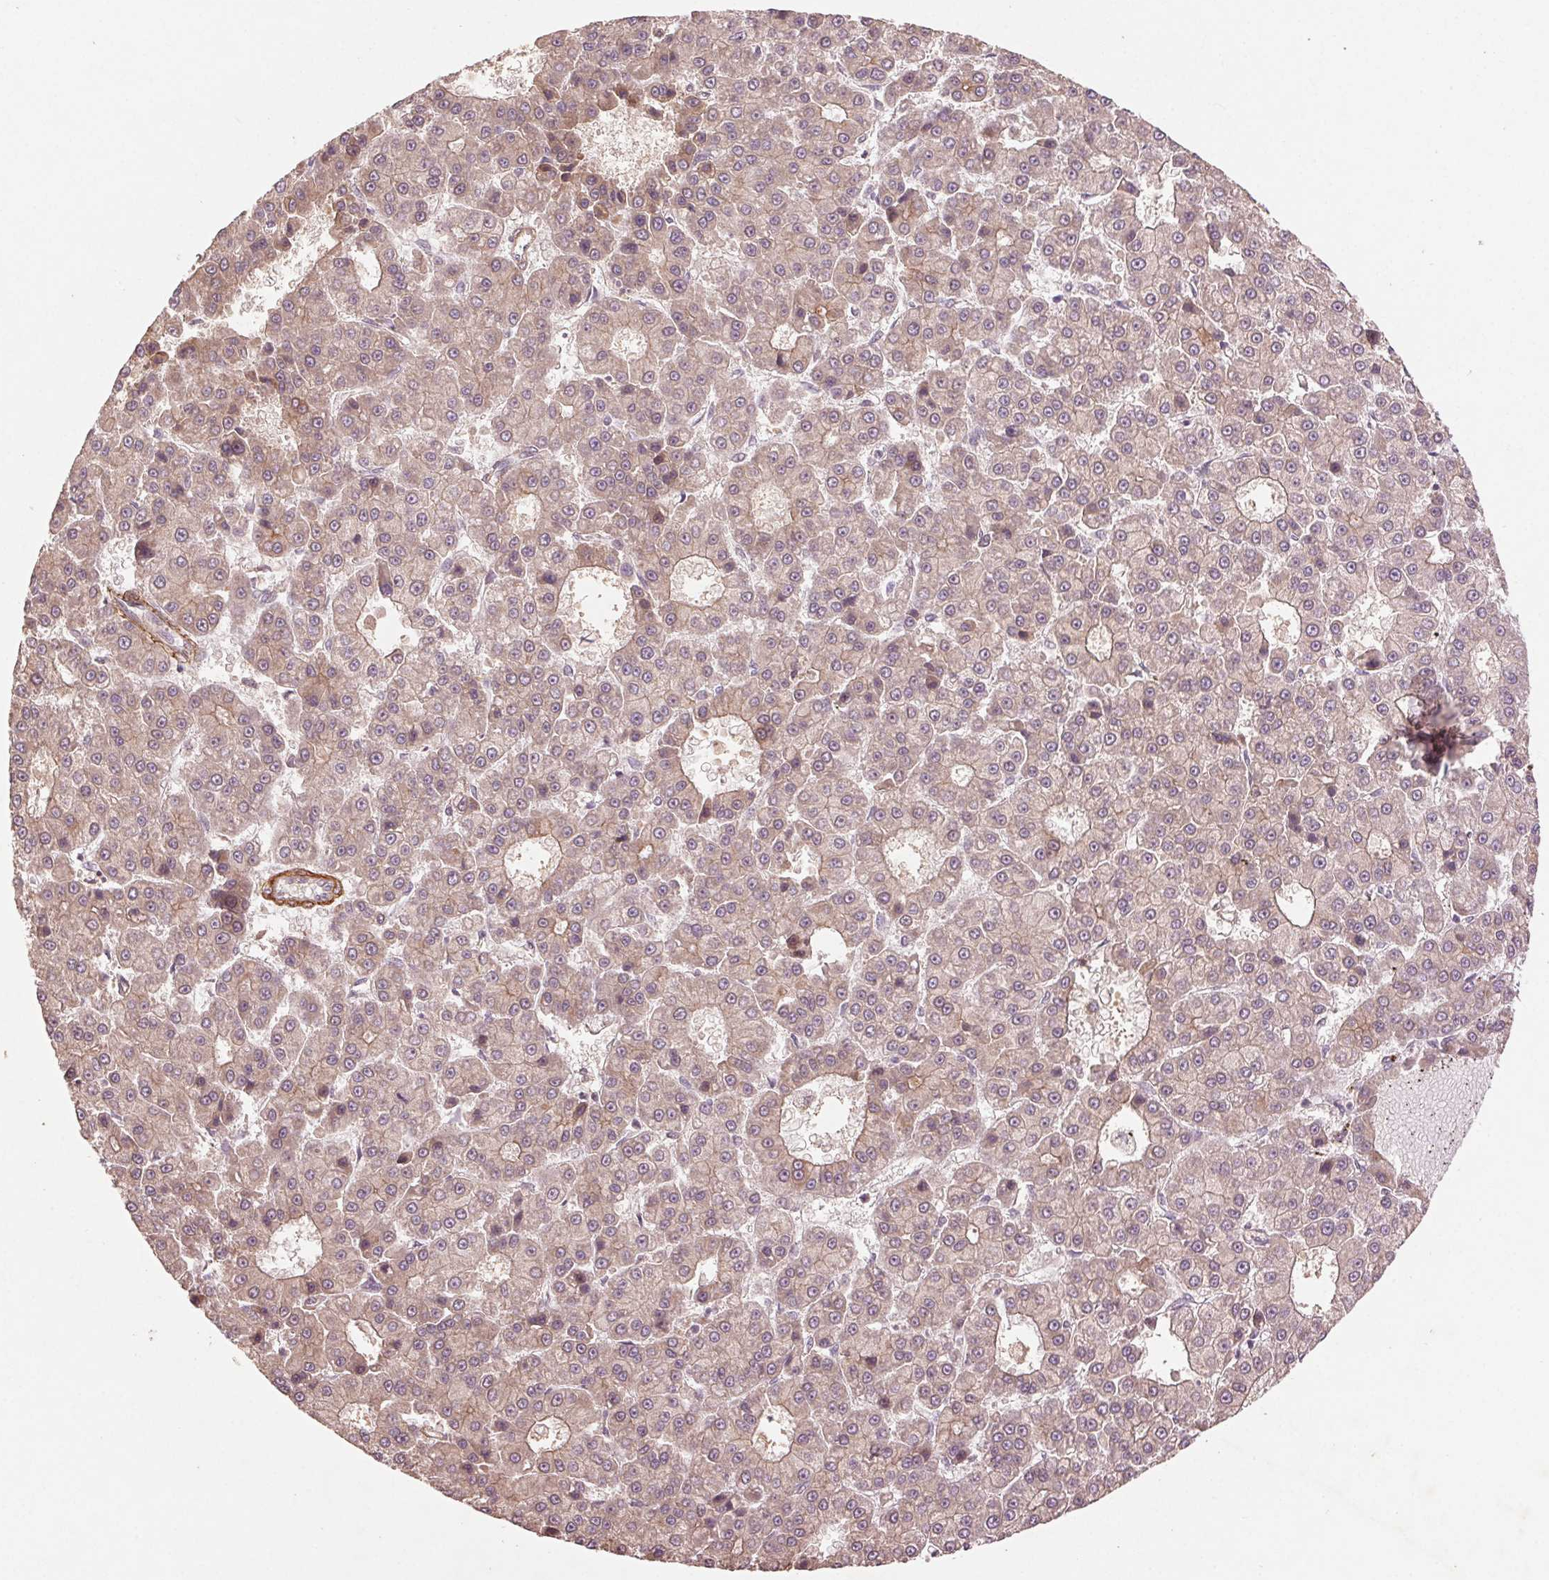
{"staining": {"intensity": "weak", "quantity": ">75%", "location": "cytoplasmic/membranous"}, "tissue": "liver cancer", "cell_type": "Tumor cells", "image_type": "cancer", "snomed": [{"axis": "morphology", "description": "Carcinoma, Hepatocellular, NOS"}, {"axis": "topography", "description": "Liver"}], "caption": "A brown stain highlights weak cytoplasmic/membranous positivity of a protein in human hepatocellular carcinoma (liver) tumor cells.", "gene": "SMLR1", "patient": {"sex": "male", "age": 70}}